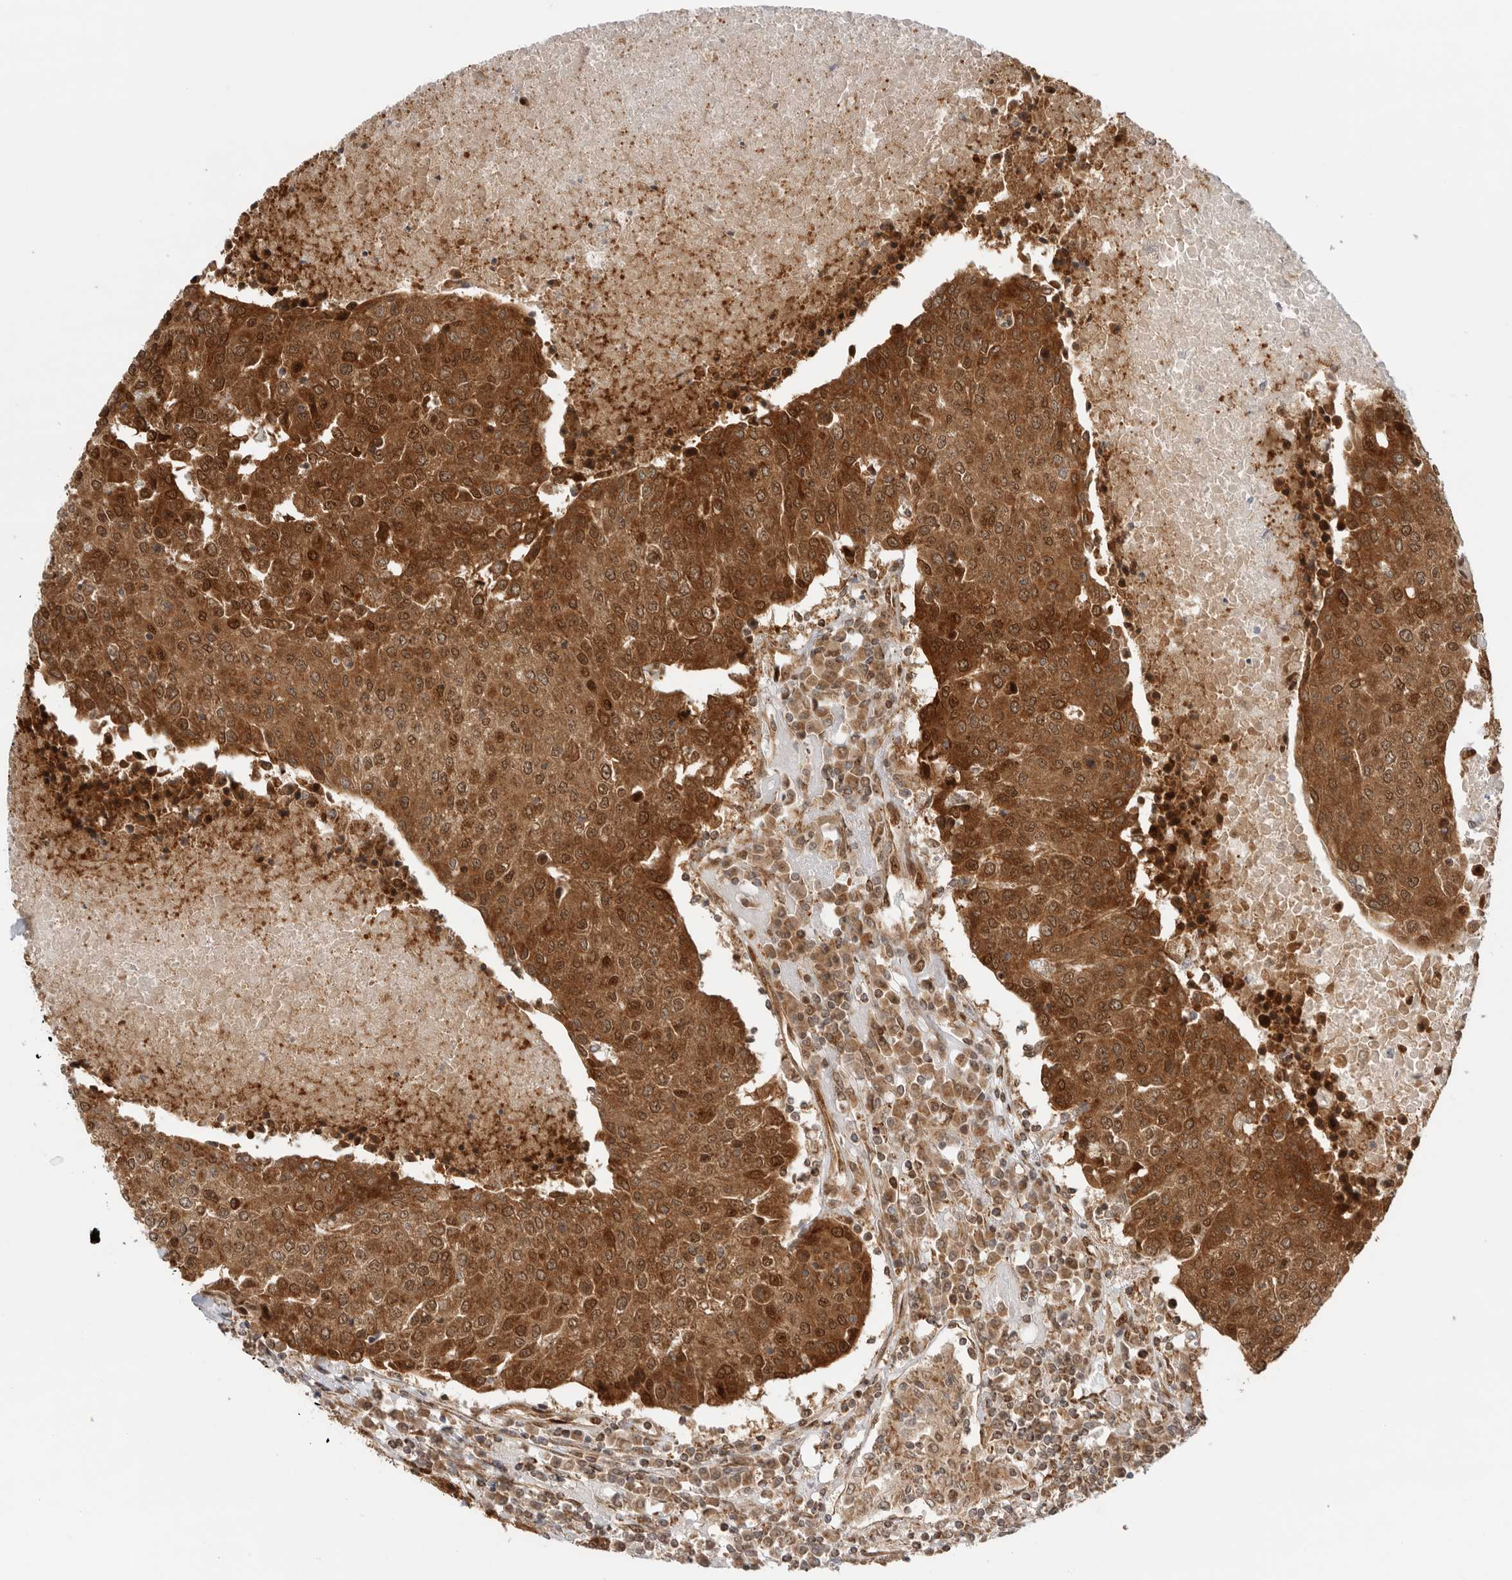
{"staining": {"intensity": "strong", "quantity": ">75%", "location": "cytoplasmic/membranous,nuclear"}, "tissue": "urothelial cancer", "cell_type": "Tumor cells", "image_type": "cancer", "snomed": [{"axis": "morphology", "description": "Urothelial carcinoma, High grade"}, {"axis": "topography", "description": "Urinary bladder"}], "caption": "The histopathology image demonstrates staining of urothelial cancer, revealing strong cytoplasmic/membranous and nuclear protein positivity (brown color) within tumor cells. (brown staining indicates protein expression, while blue staining denotes nuclei).", "gene": "DCAF8", "patient": {"sex": "female", "age": 85}}